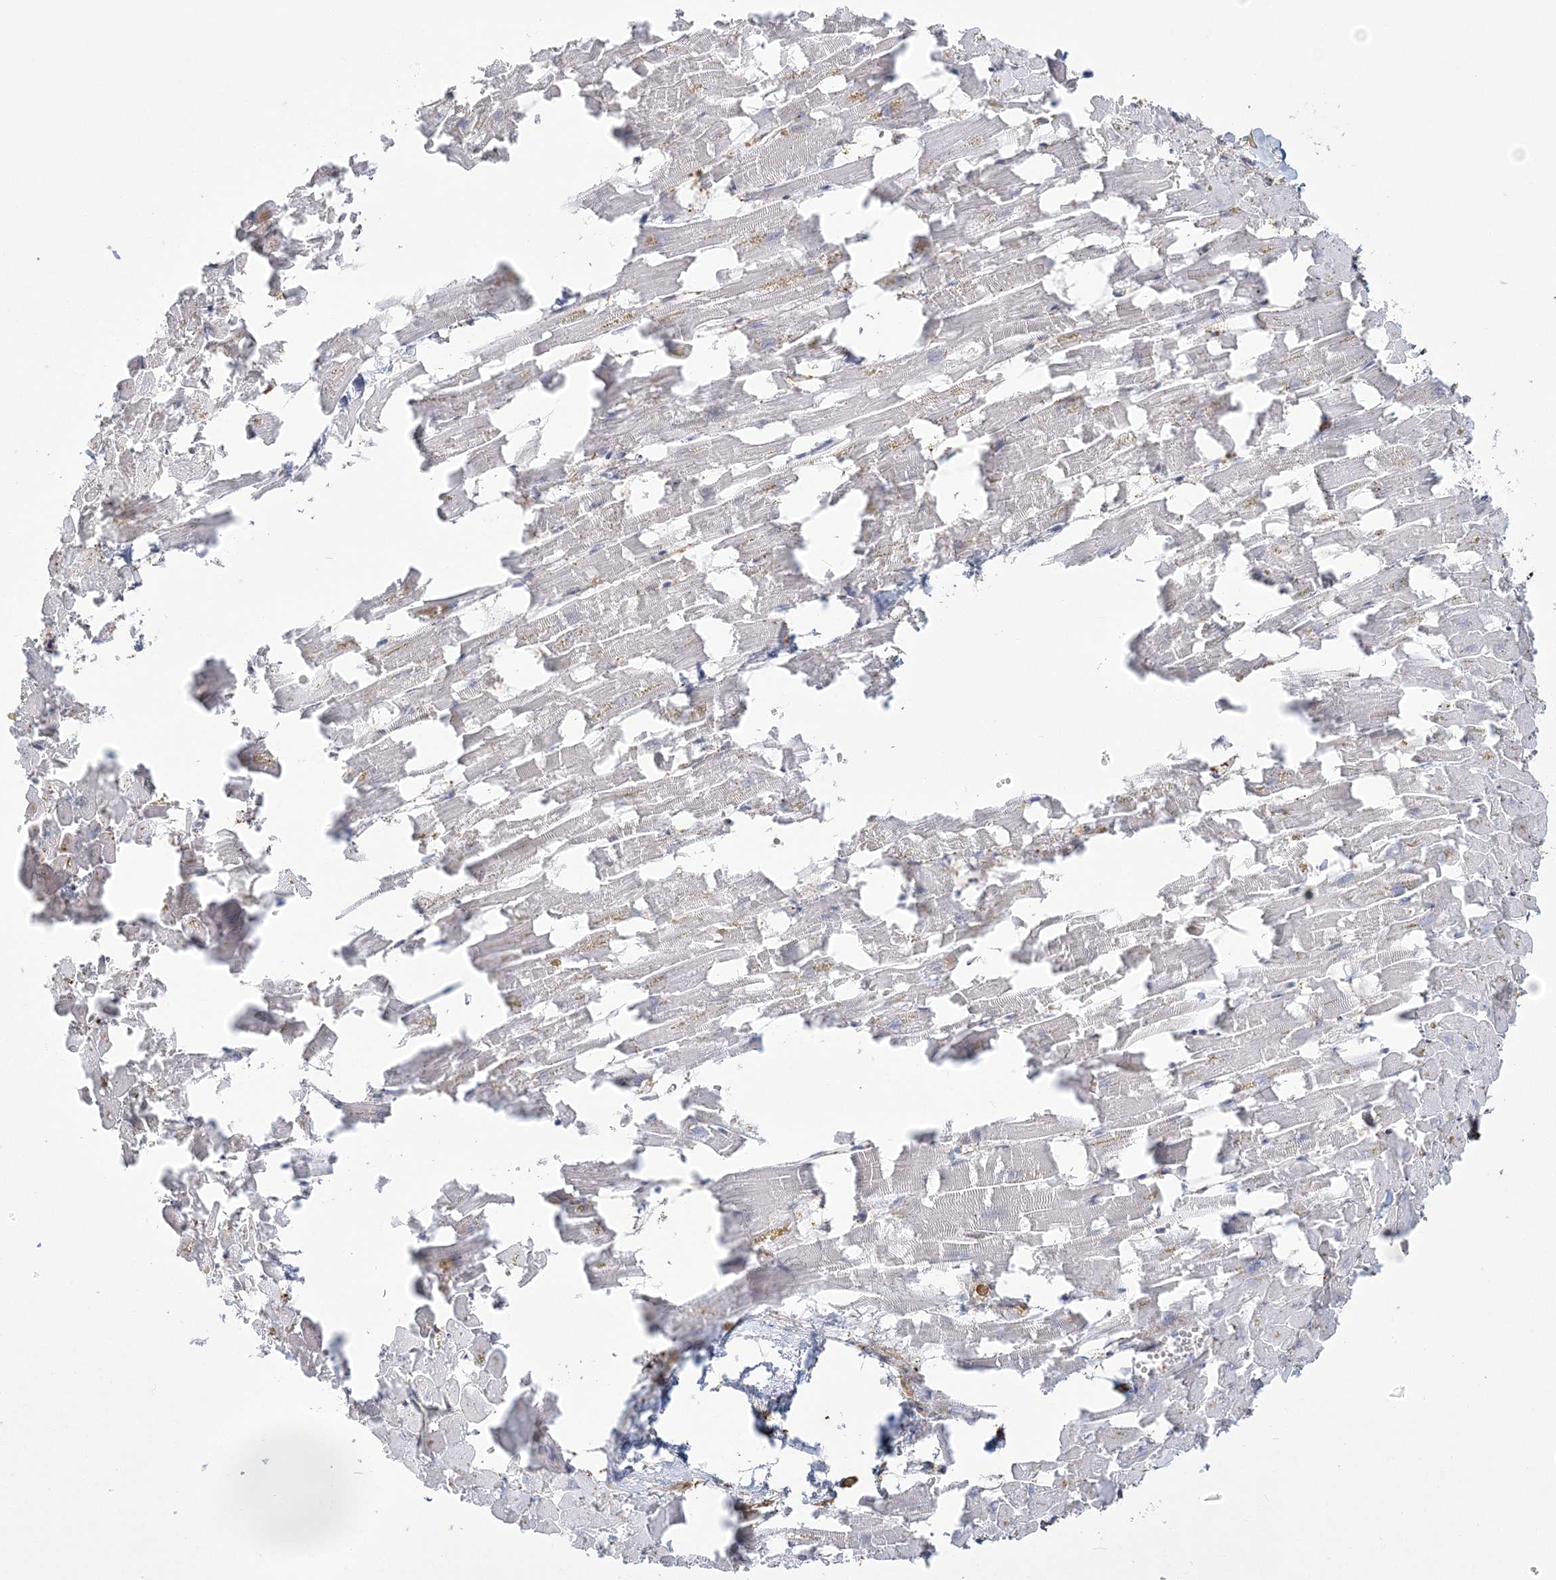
{"staining": {"intensity": "negative", "quantity": "none", "location": "none"}, "tissue": "heart muscle", "cell_type": "Cardiomyocytes", "image_type": "normal", "snomed": [{"axis": "morphology", "description": "Normal tissue, NOS"}, {"axis": "topography", "description": "Heart"}], "caption": "Immunohistochemistry photomicrograph of benign heart muscle: human heart muscle stained with DAB demonstrates no significant protein expression in cardiomyocytes.", "gene": "ANKS1A", "patient": {"sex": "female", "age": 64}}